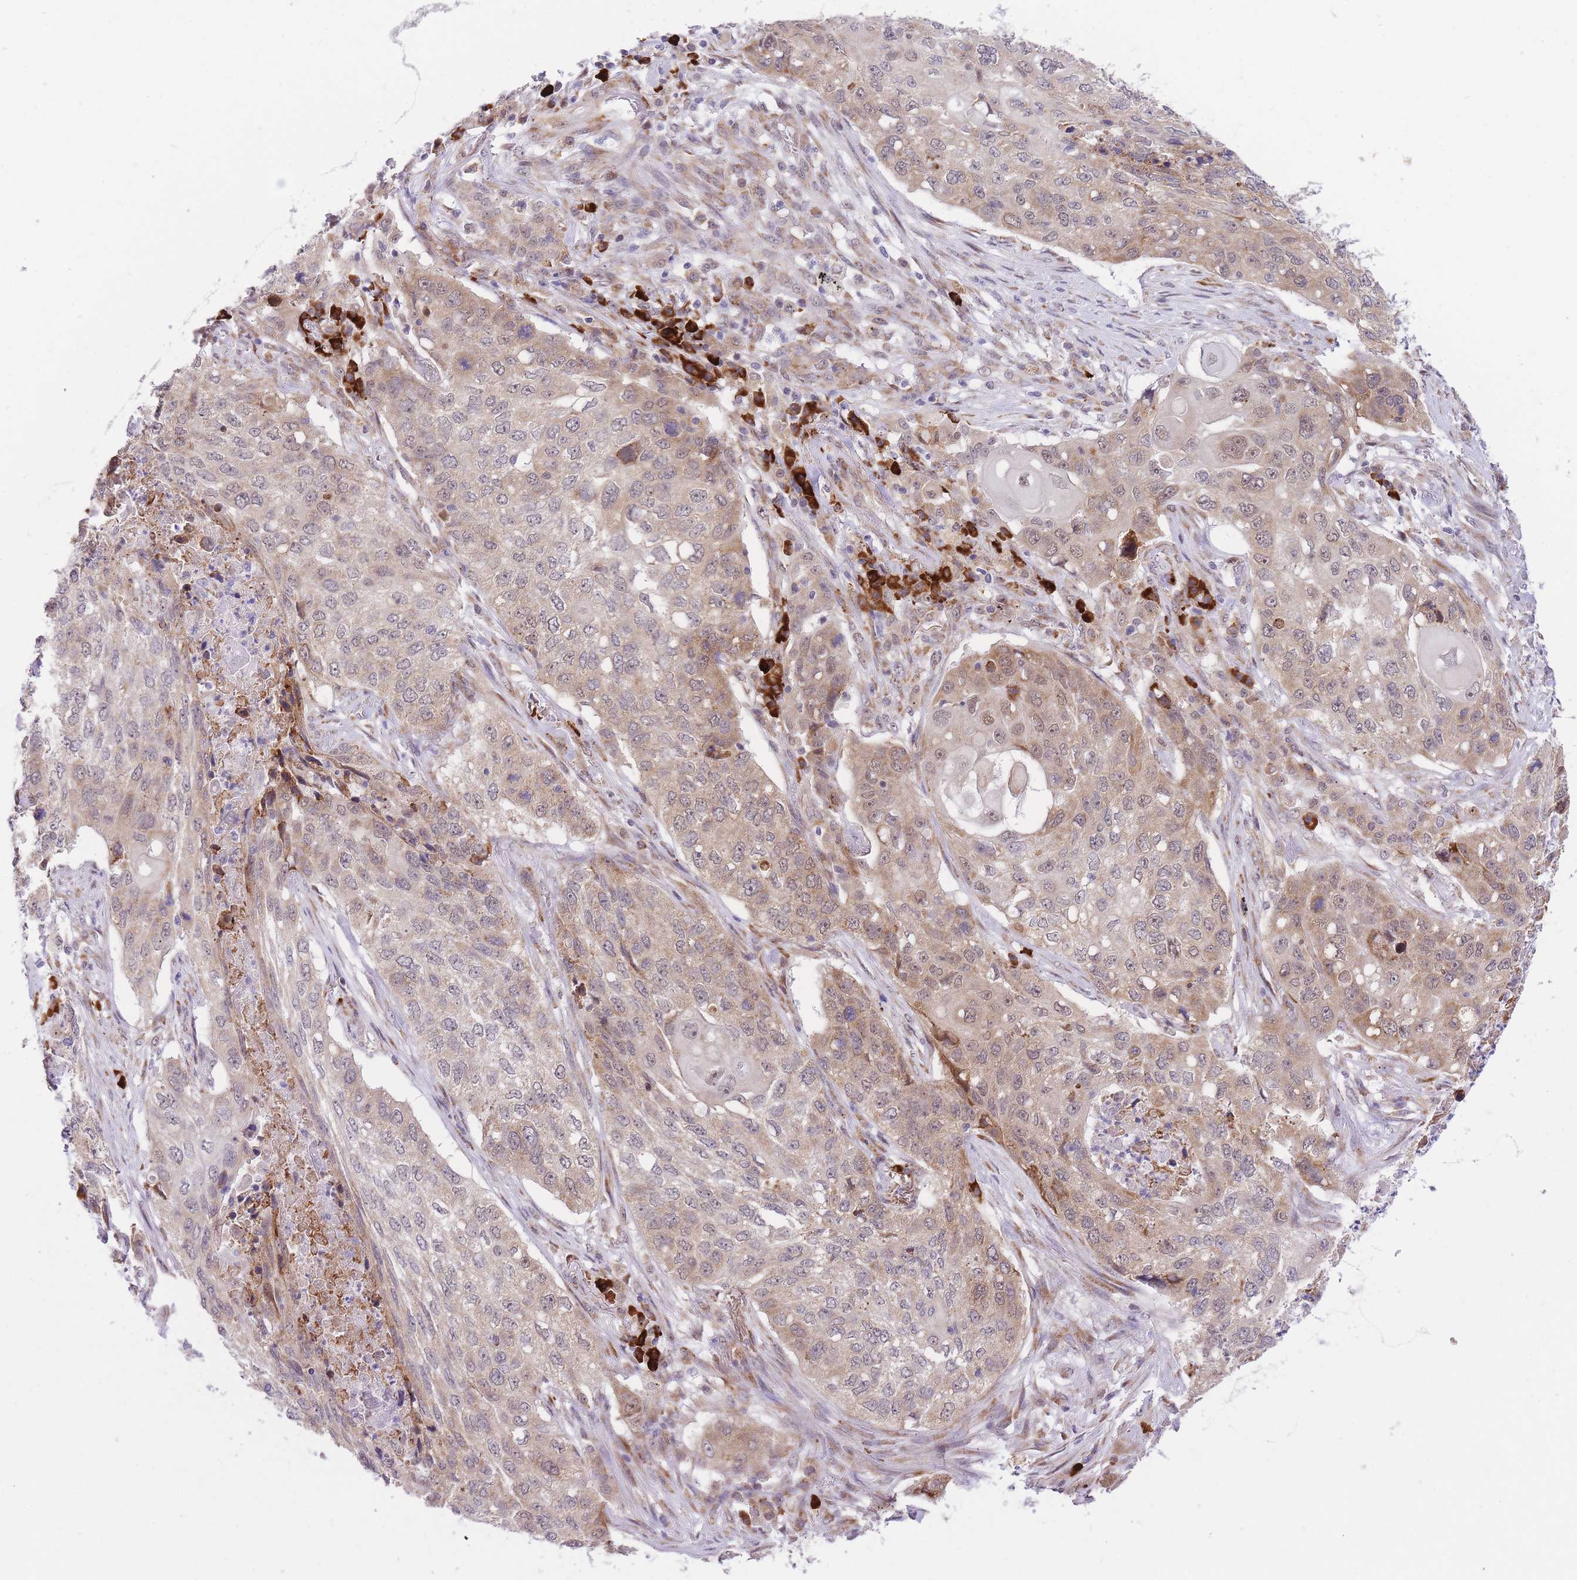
{"staining": {"intensity": "moderate", "quantity": ">75%", "location": "cytoplasmic/membranous,nuclear"}, "tissue": "lung cancer", "cell_type": "Tumor cells", "image_type": "cancer", "snomed": [{"axis": "morphology", "description": "Squamous cell carcinoma, NOS"}, {"axis": "topography", "description": "Lung"}], "caption": "Lung cancer (squamous cell carcinoma) was stained to show a protein in brown. There is medium levels of moderate cytoplasmic/membranous and nuclear staining in about >75% of tumor cells.", "gene": "EXOSC8", "patient": {"sex": "female", "age": 63}}